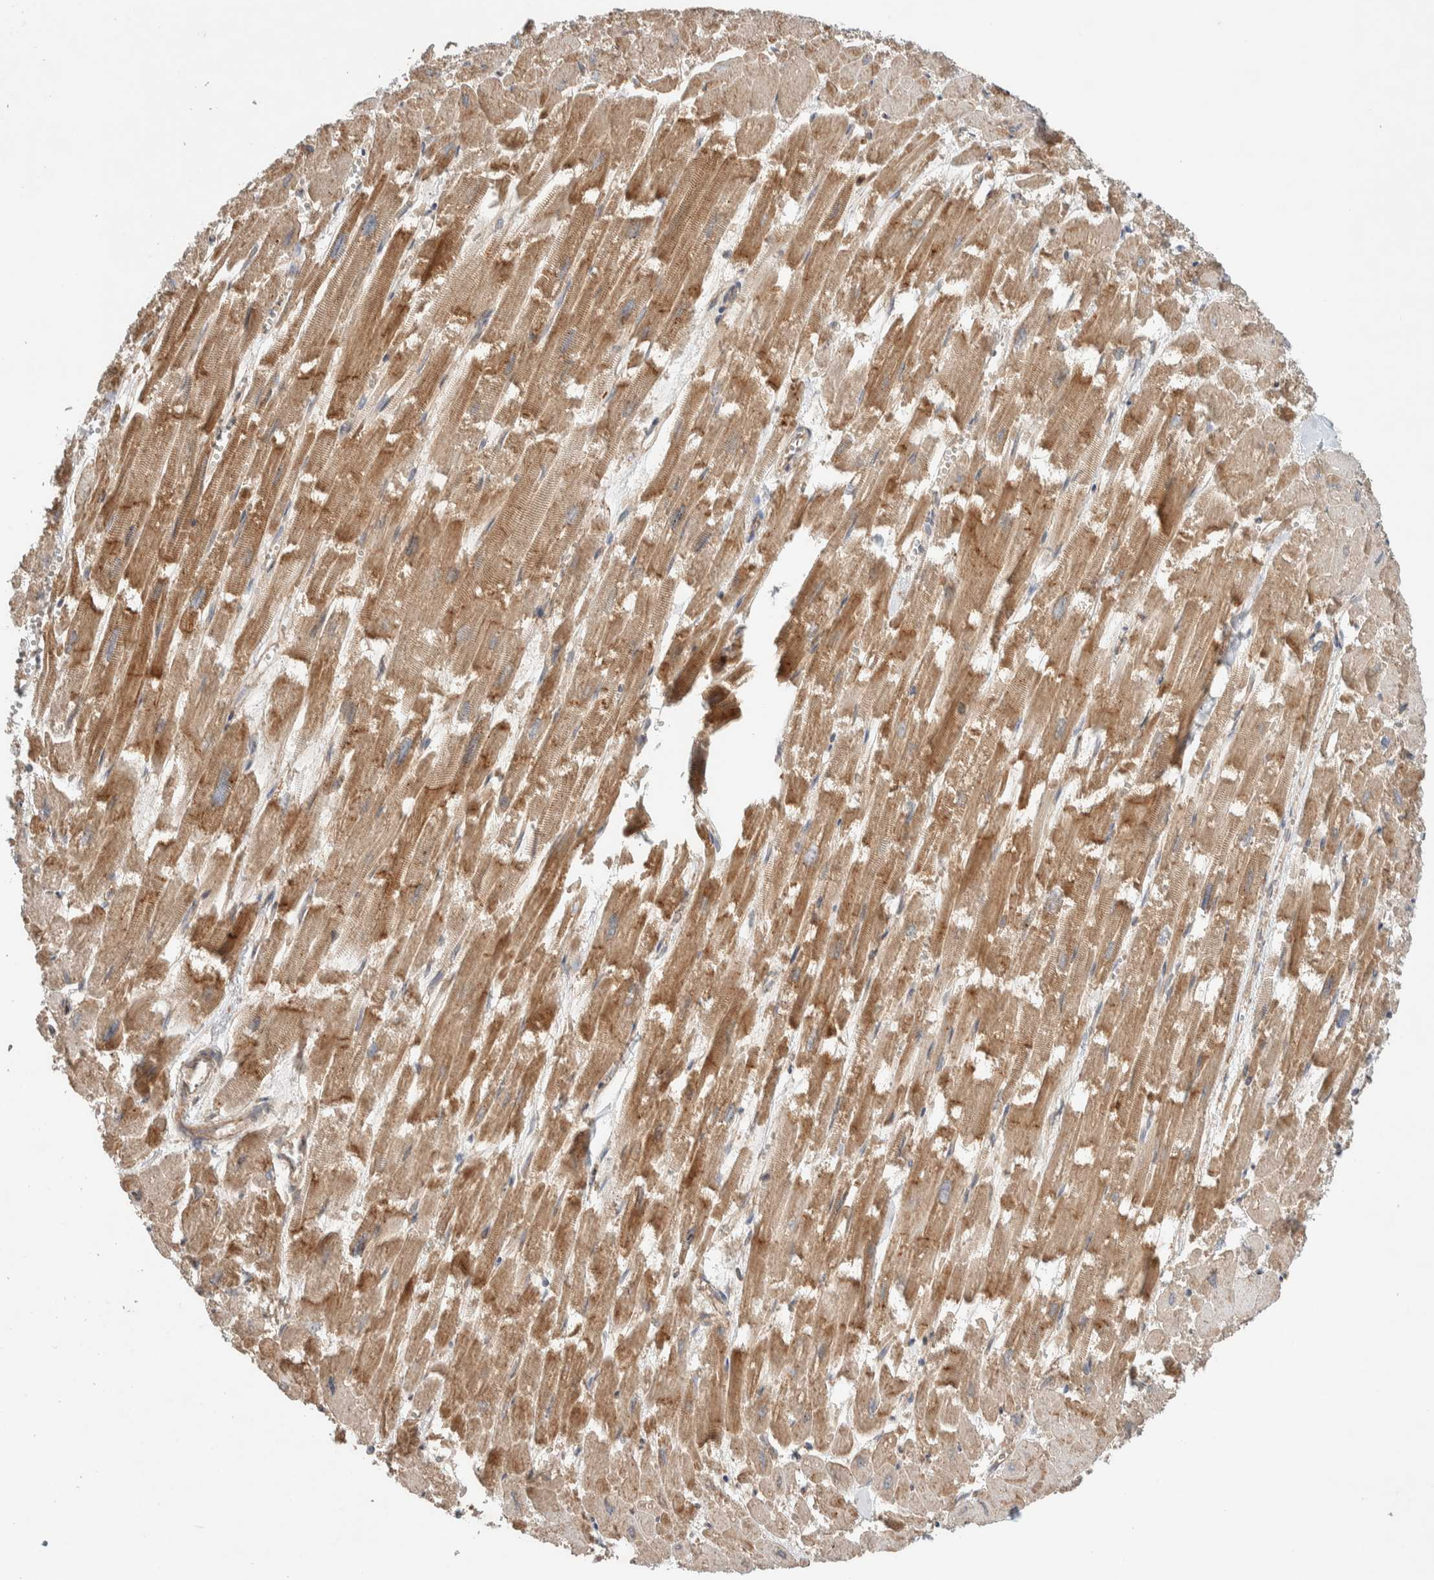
{"staining": {"intensity": "moderate", "quantity": ">75%", "location": "cytoplasmic/membranous"}, "tissue": "heart muscle", "cell_type": "Cardiomyocytes", "image_type": "normal", "snomed": [{"axis": "morphology", "description": "Normal tissue, NOS"}, {"axis": "topography", "description": "Heart"}], "caption": "IHC image of benign human heart muscle stained for a protein (brown), which demonstrates medium levels of moderate cytoplasmic/membranous positivity in about >75% of cardiomyocytes.", "gene": "DEPTOR", "patient": {"sex": "male", "age": 54}}